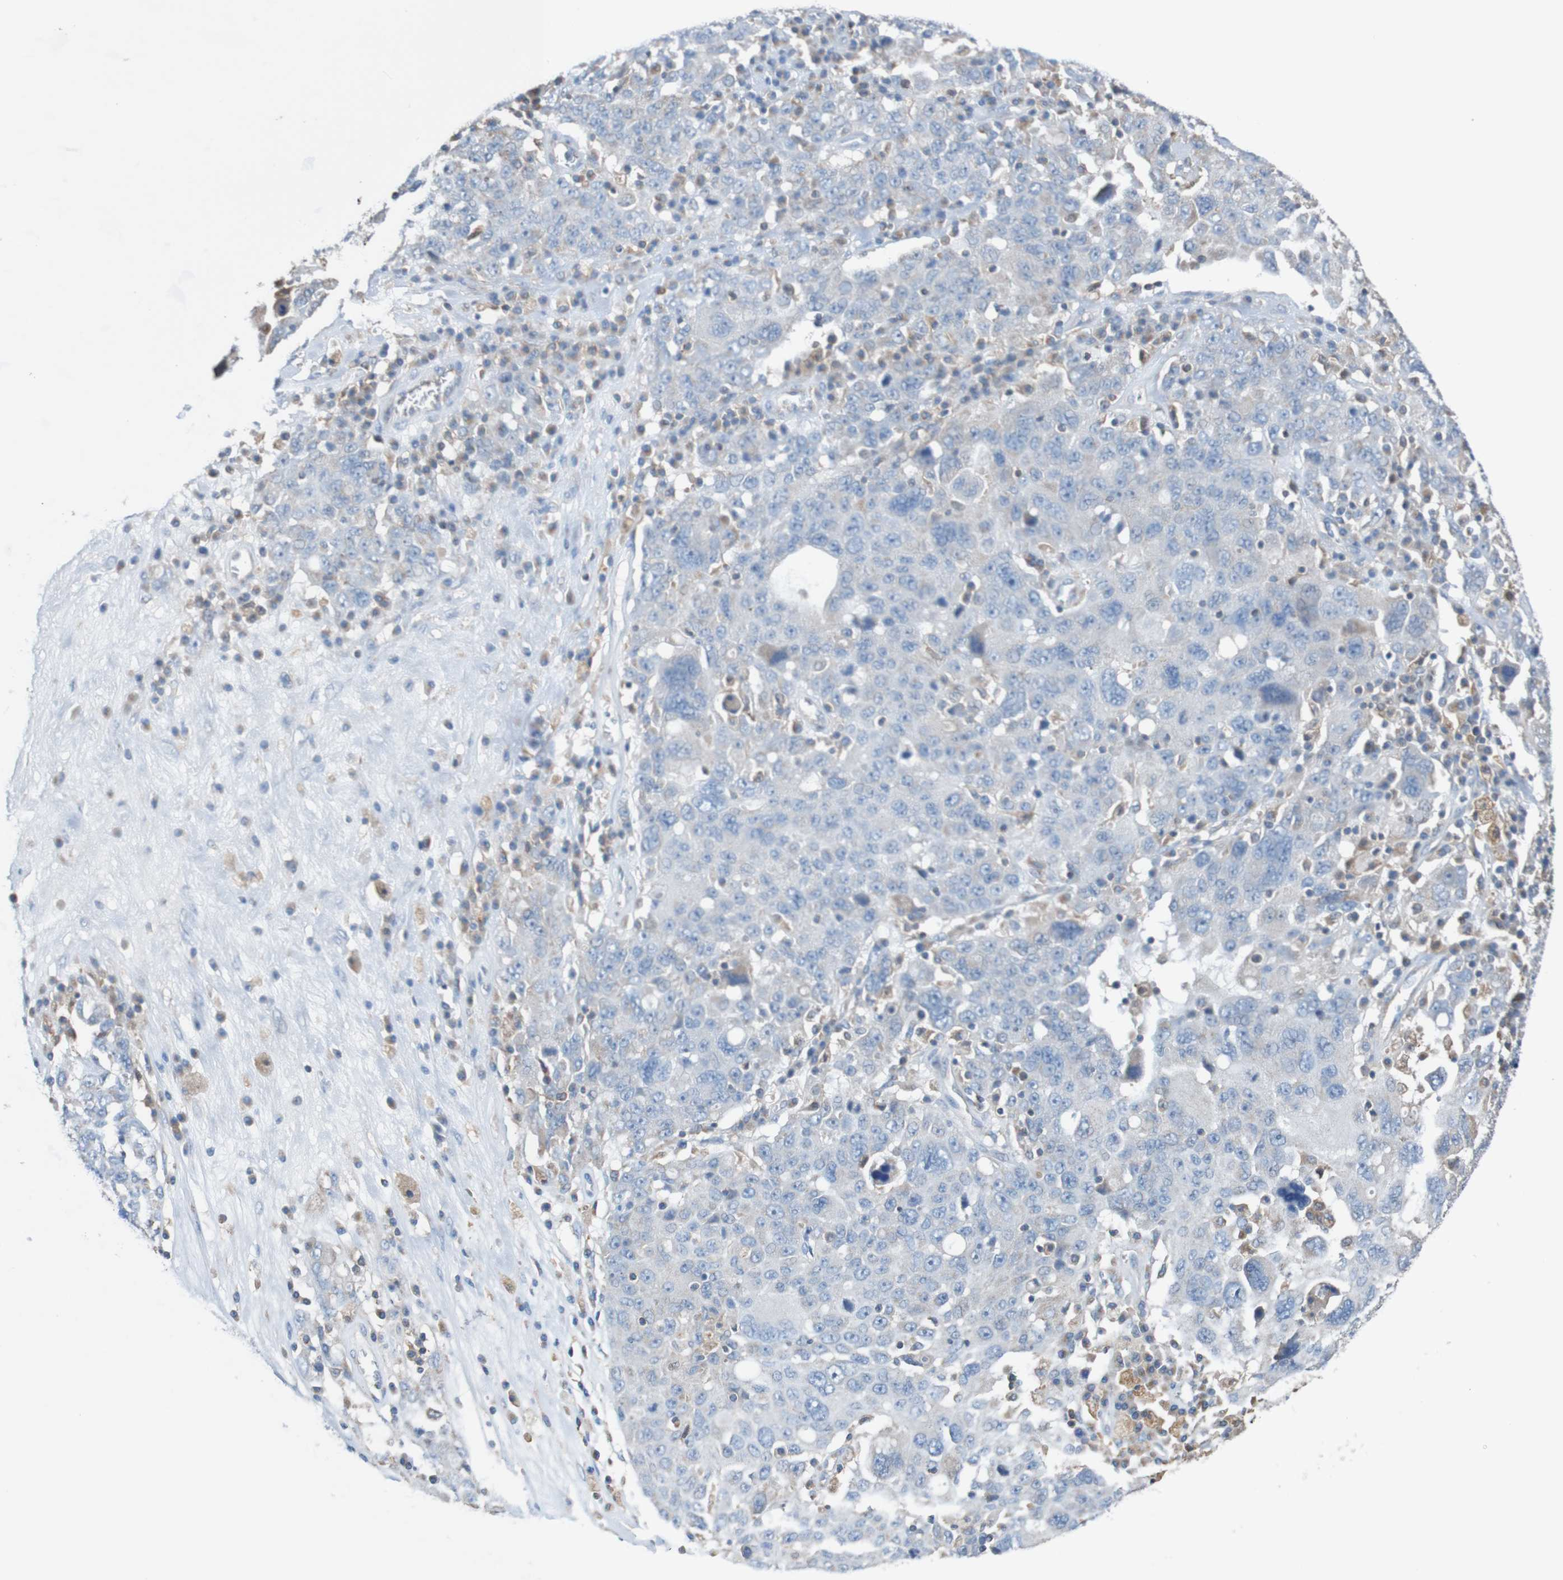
{"staining": {"intensity": "negative", "quantity": "none", "location": "none"}, "tissue": "ovarian cancer", "cell_type": "Tumor cells", "image_type": "cancer", "snomed": [{"axis": "morphology", "description": "Carcinoma, endometroid"}, {"axis": "topography", "description": "Ovary"}], "caption": "Protein analysis of endometroid carcinoma (ovarian) exhibits no significant staining in tumor cells.", "gene": "MINAR1", "patient": {"sex": "female", "age": 62}}